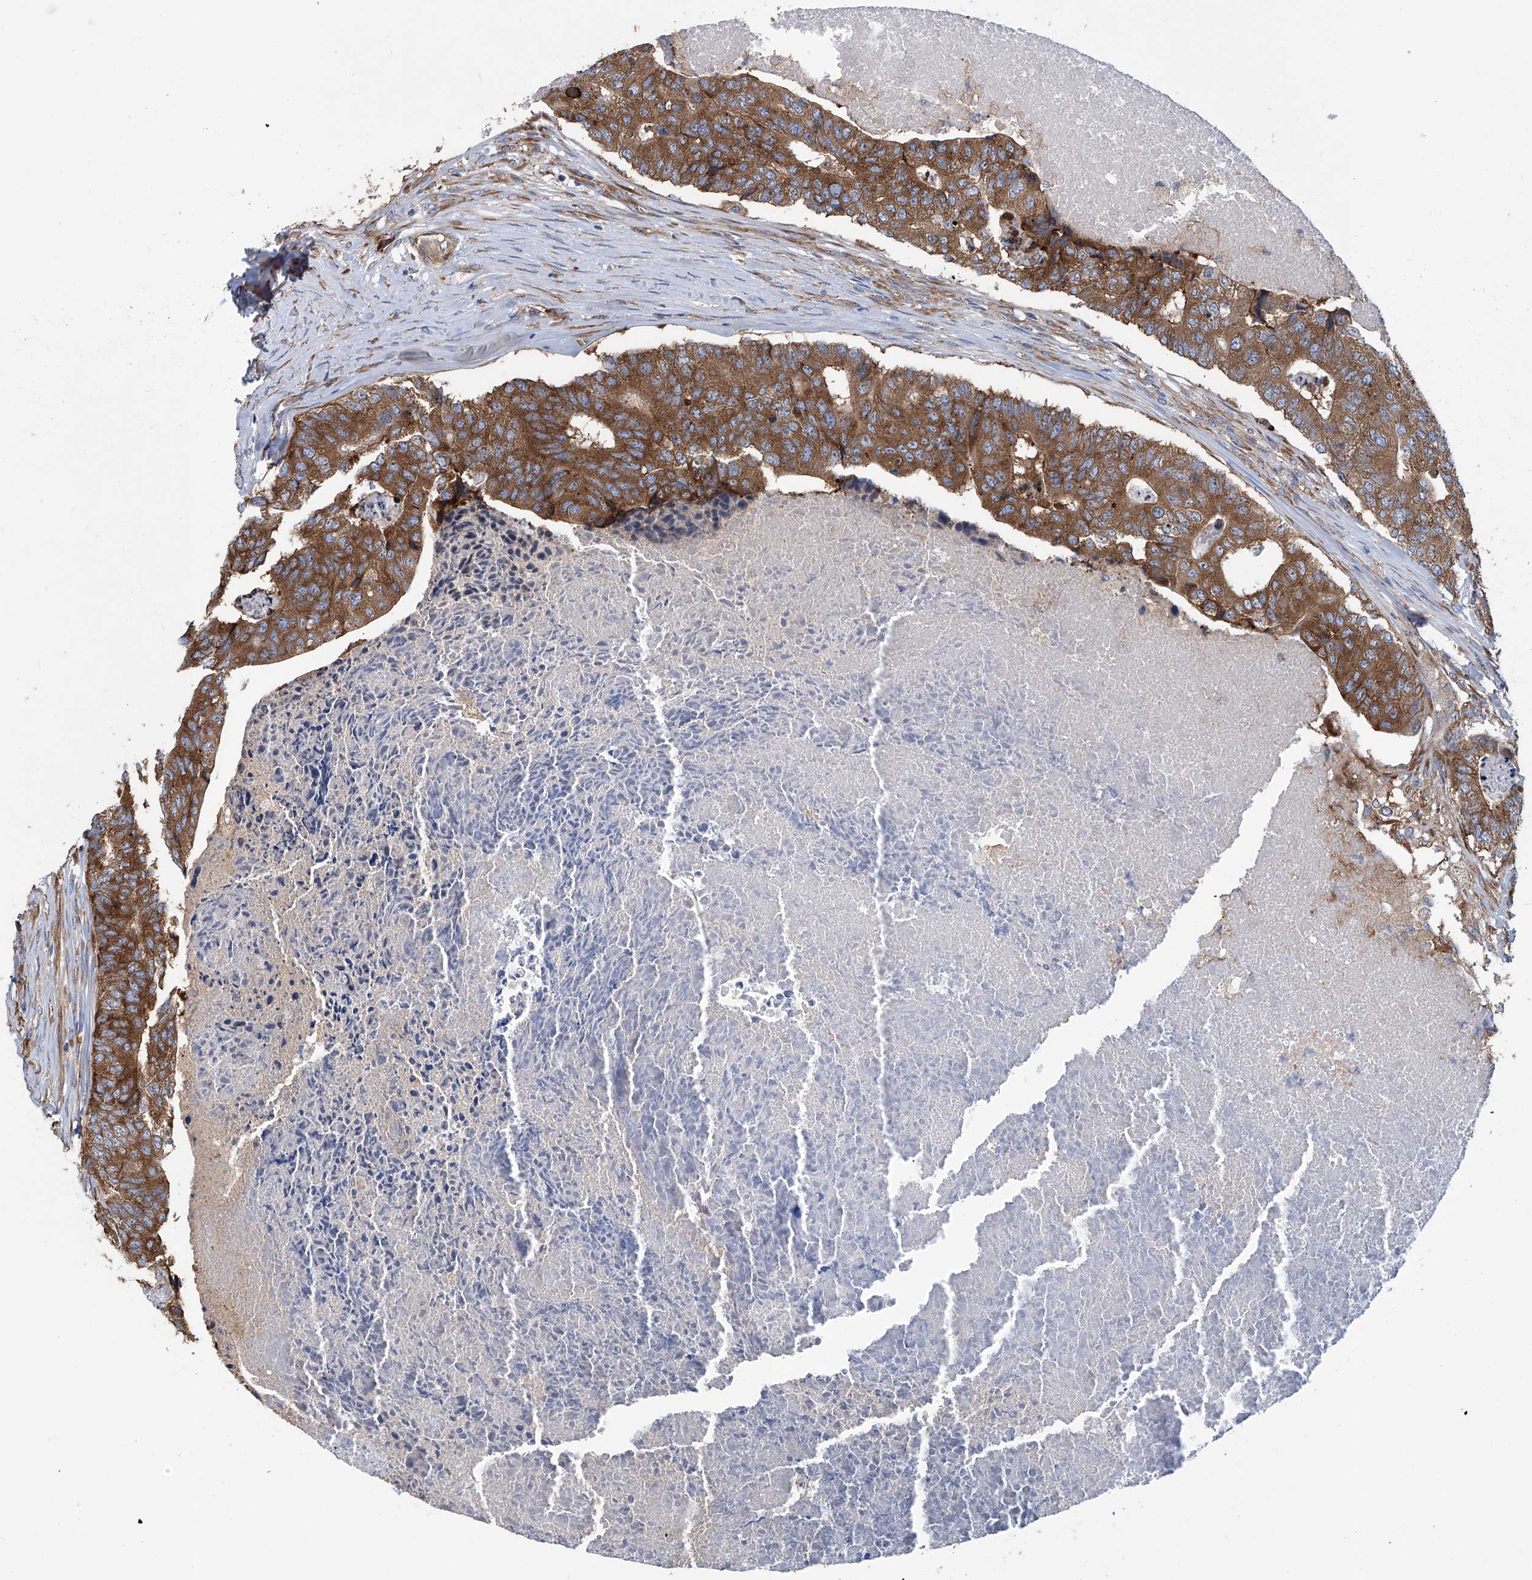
{"staining": {"intensity": "strong", "quantity": ">75%", "location": "cytoplasmic/membranous"}, "tissue": "colorectal cancer", "cell_type": "Tumor cells", "image_type": "cancer", "snomed": [{"axis": "morphology", "description": "Adenocarcinoma, NOS"}, {"axis": "topography", "description": "Colon"}], "caption": "Brown immunohistochemical staining in human adenocarcinoma (colorectal) displays strong cytoplasmic/membranous staining in about >75% of tumor cells. The protein is stained brown, and the nuclei are stained in blue (DAB (3,3'-diaminobenzidine) IHC with brightfield microscopy, high magnification).", "gene": "SENP2", "patient": {"sex": "female", "age": 67}}